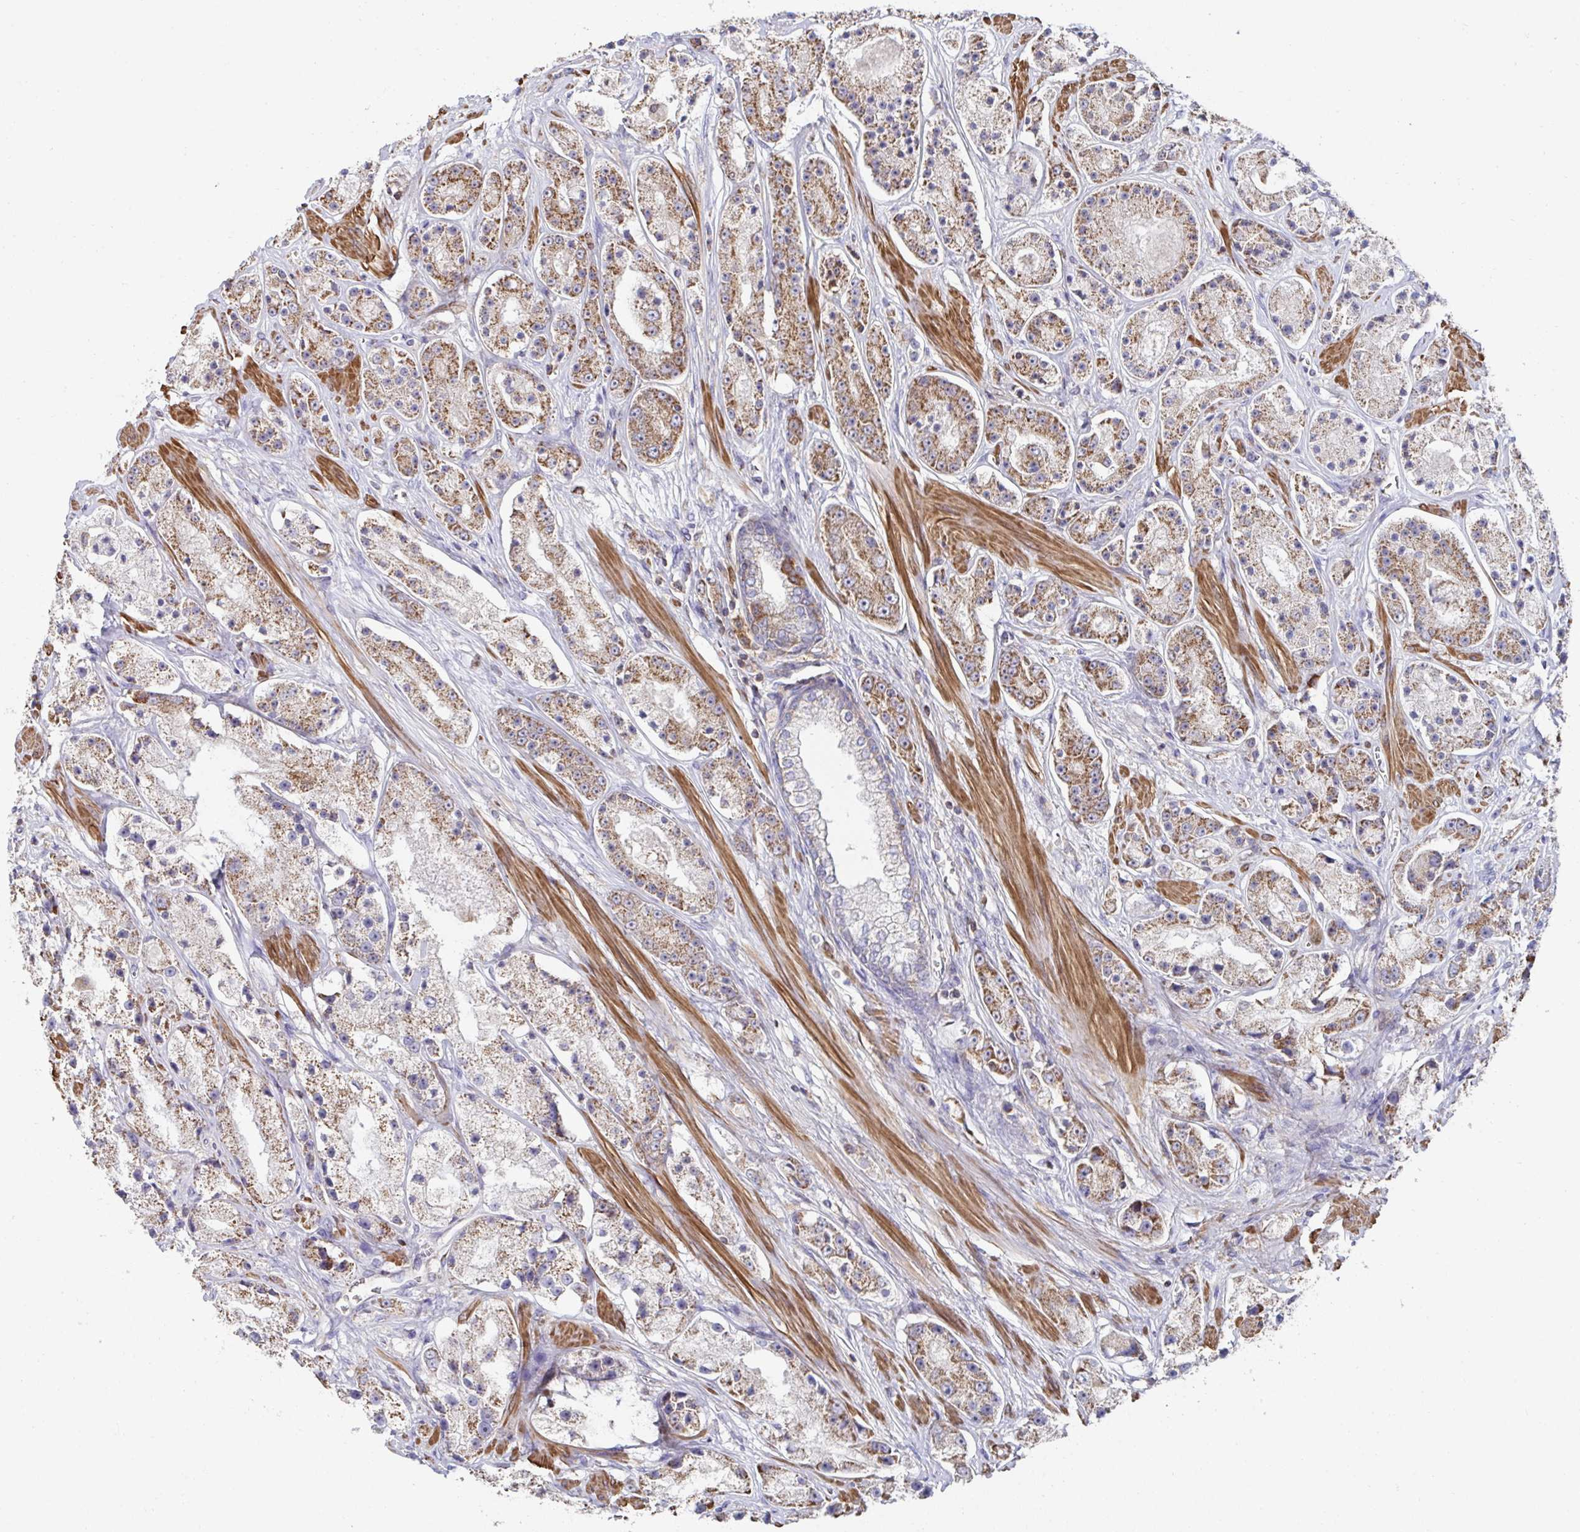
{"staining": {"intensity": "moderate", "quantity": ">75%", "location": "cytoplasmic/membranous"}, "tissue": "prostate cancer", "cell_type": "Tumor cells", "image_type": "cancer", "snomed": [{"axis": "morphology", "description": "Adenocarcinoma, High grade"}, {"axis": "topography", "description": "Prostate"}], "caption": "High-magnification brightfield microscopy of adenocarcinoma (high-grade) (prostate) stained with DAB (brown) and counterstained with hematoxylin (blue). tumor cells exhibit moderate cytoplasmic/membranous positivity is appreciated in approximately>75% of cells.", "gene": "DZANK1", "patient": {"sex": "male", "age": 67}}